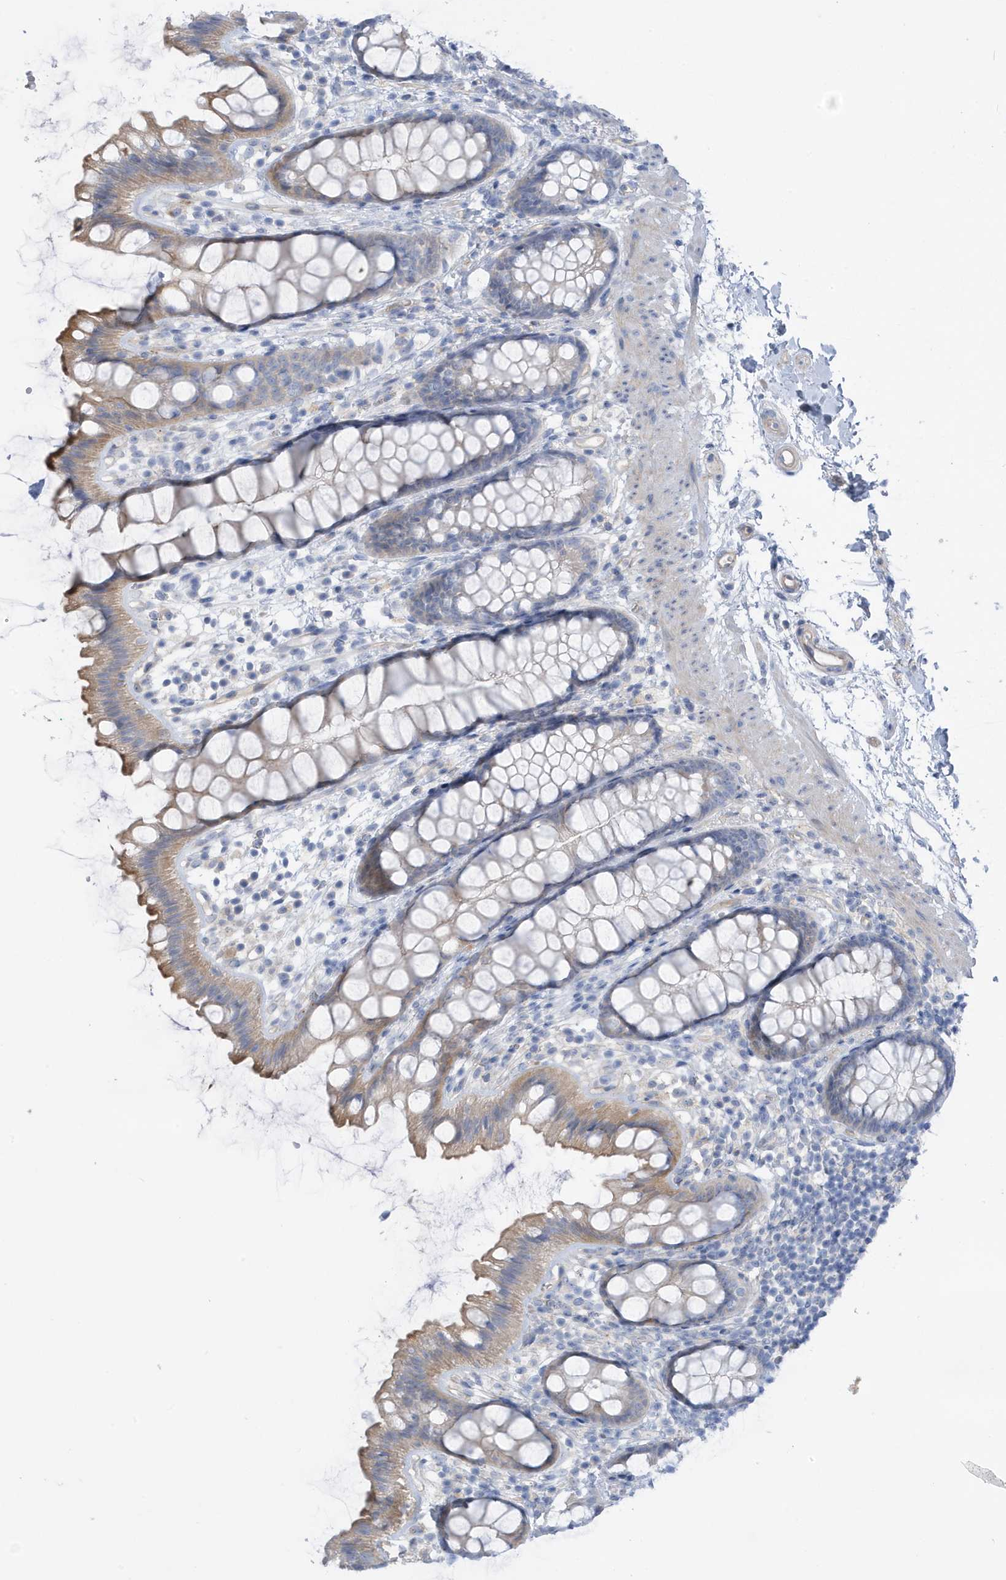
{"staining": {"intensity": "weak", "quantity": "25%-75%", "location": "cytoplasmic/membranous"}, "tissue": "rectum", "cell_type": "Glandular cells", "image_type": "normal", "snomed": [{"axis": "morphology", "description": "Normal tissue, NOS"}, {"axis": "topography", "description": "Rectum"}], "caption": "IHC image of benign human rectum stained for a protein (brown), which displays low levels of weak cytoplasmic/membranous expression in about 25%-75% of glandular cells.", "gene": "ATP13A5", "patient": {"sex": "female", "age": 65}}